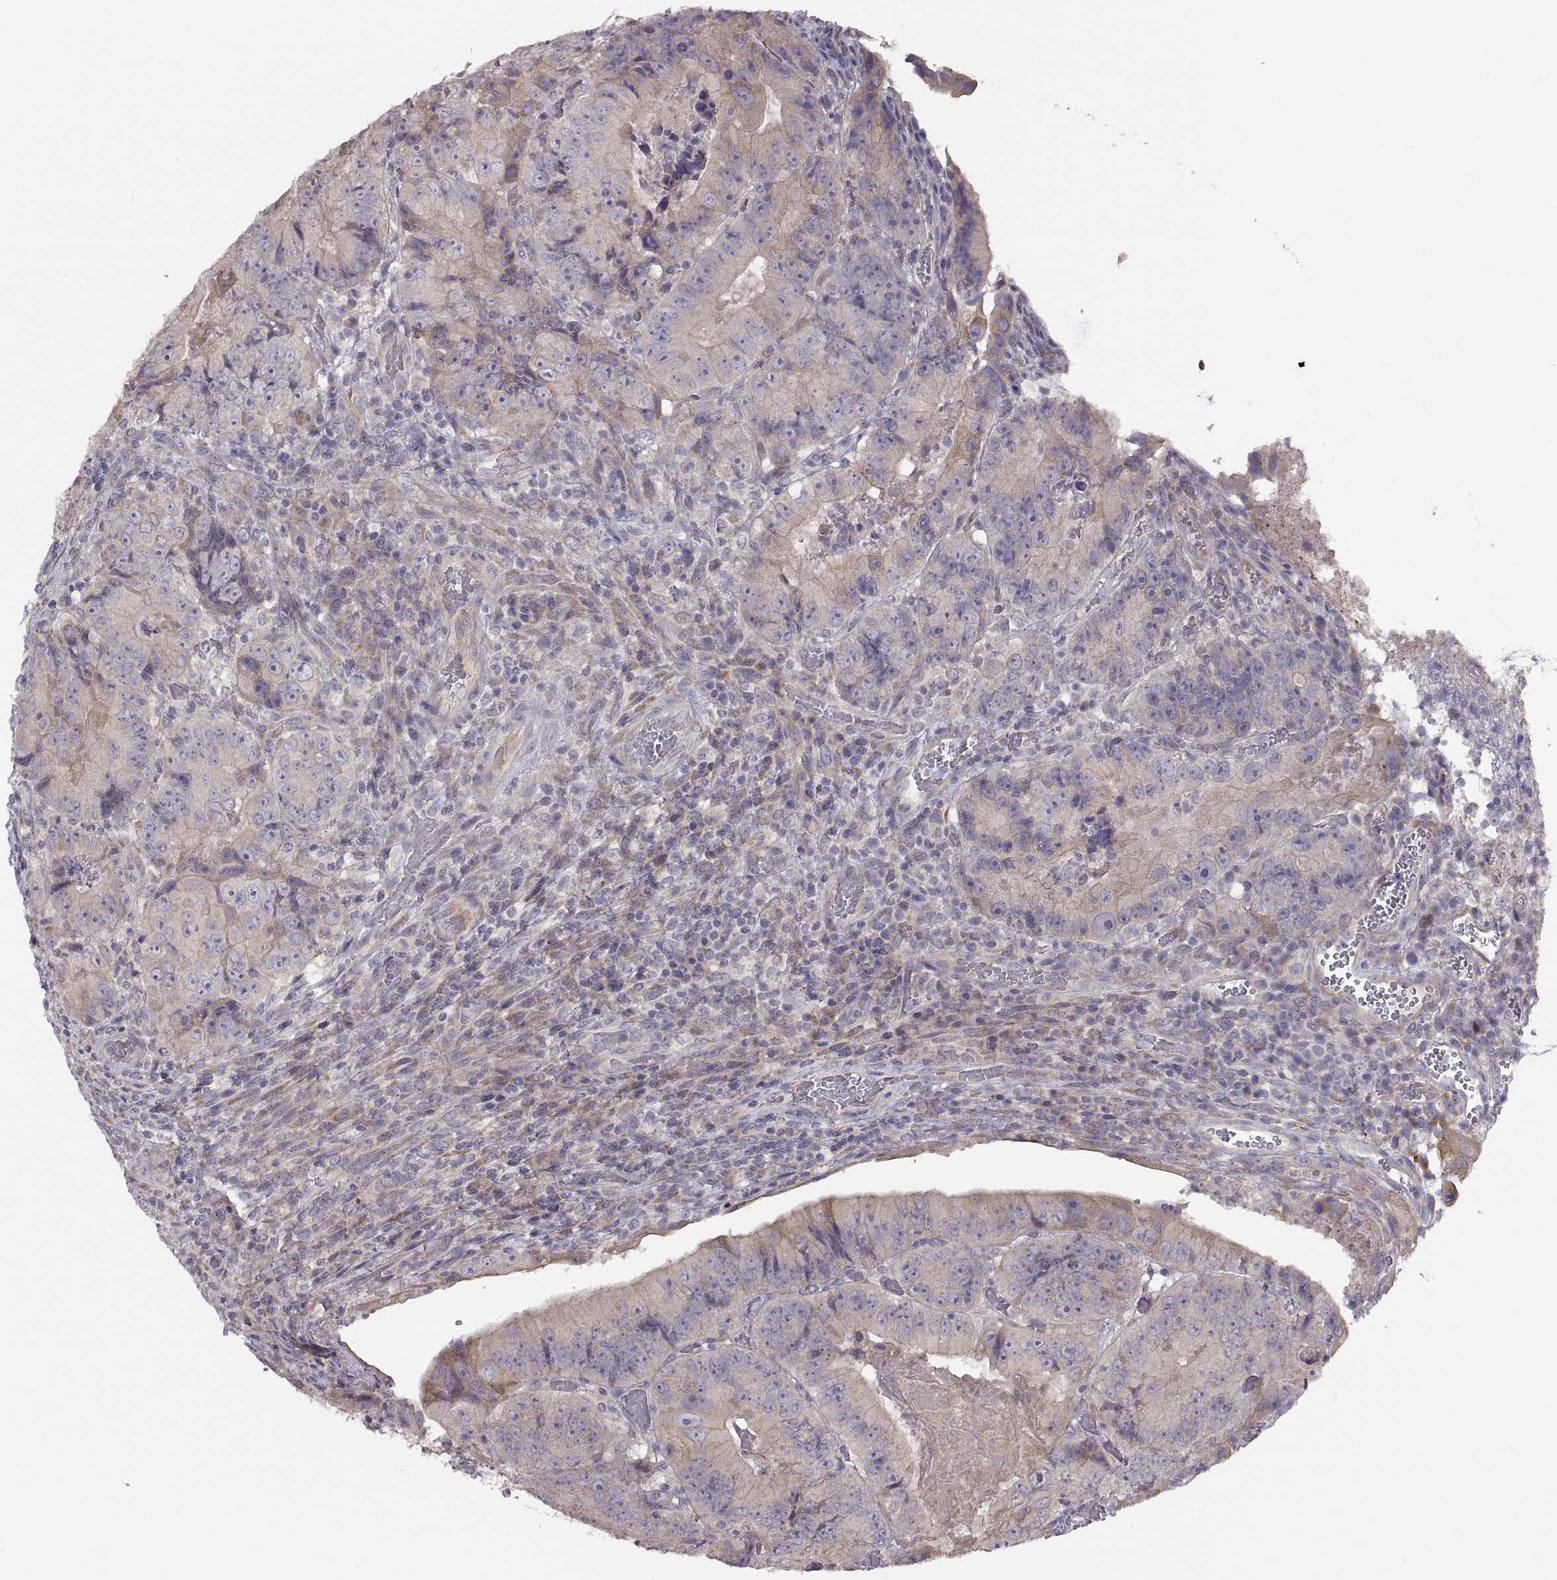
{"staining": {"intensity": "weak", "quantity": ">75%", "location": "cytoplasmic/membranous"}, "tissue": "colorectal cancer", "cell_type": "Tumor cells", "image_type": "cancer", "snomed": [{"axis": "morphology", "description": "Adenocarcinoma, NOS"}, {"axis": "topography", "description": "Colon"}], "caption": "Colorectal cancer (adenocarcinoma) was stained to show a protein in brown. There is low levels of weak cytoplasmic/membranous expression in about >75% of tumor cells.", "gene": "ACSBG2", "patient": {"sex": "female", "age": 86}}